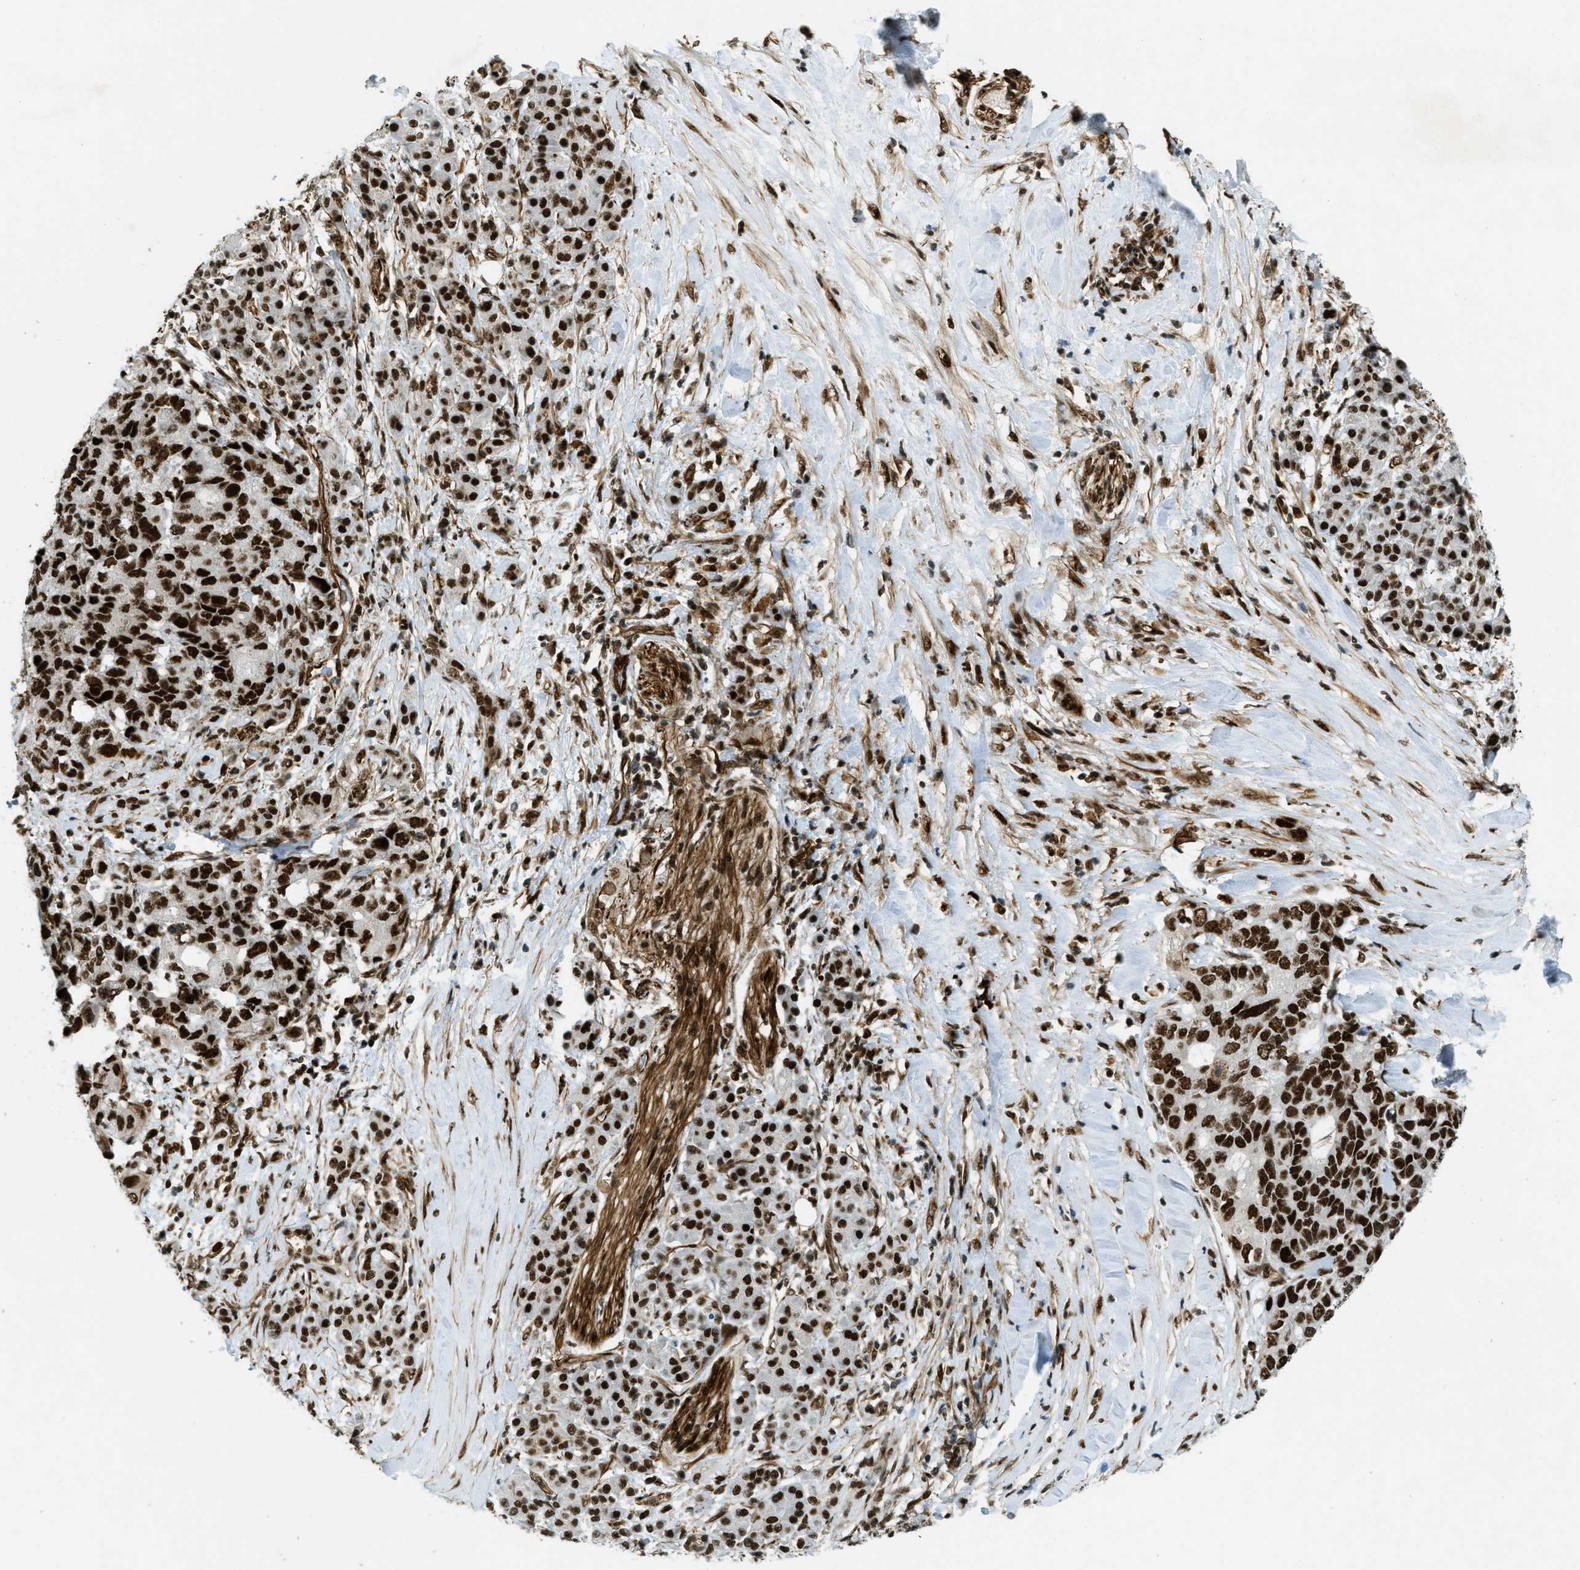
{"staining": {"intensity": "strong", "quantity": ">75%", "location": "nuclear"}, "tissue": "pancreatic cancer", "cell_type": "Tumor cells", "image_type": "cancer", "snomed": [{"axis": "morphology", "description": "Adenocarcinoma, NOS"}, {"axis": "topography", "description": "Pancreas"}], "caption": "Tumor cells reveal strong nuclear staining in about >75% of cells in adenocarcinoma (pancreatic).", "gene": "ZFR", "patient": {"sex": "female", "age": 56}}